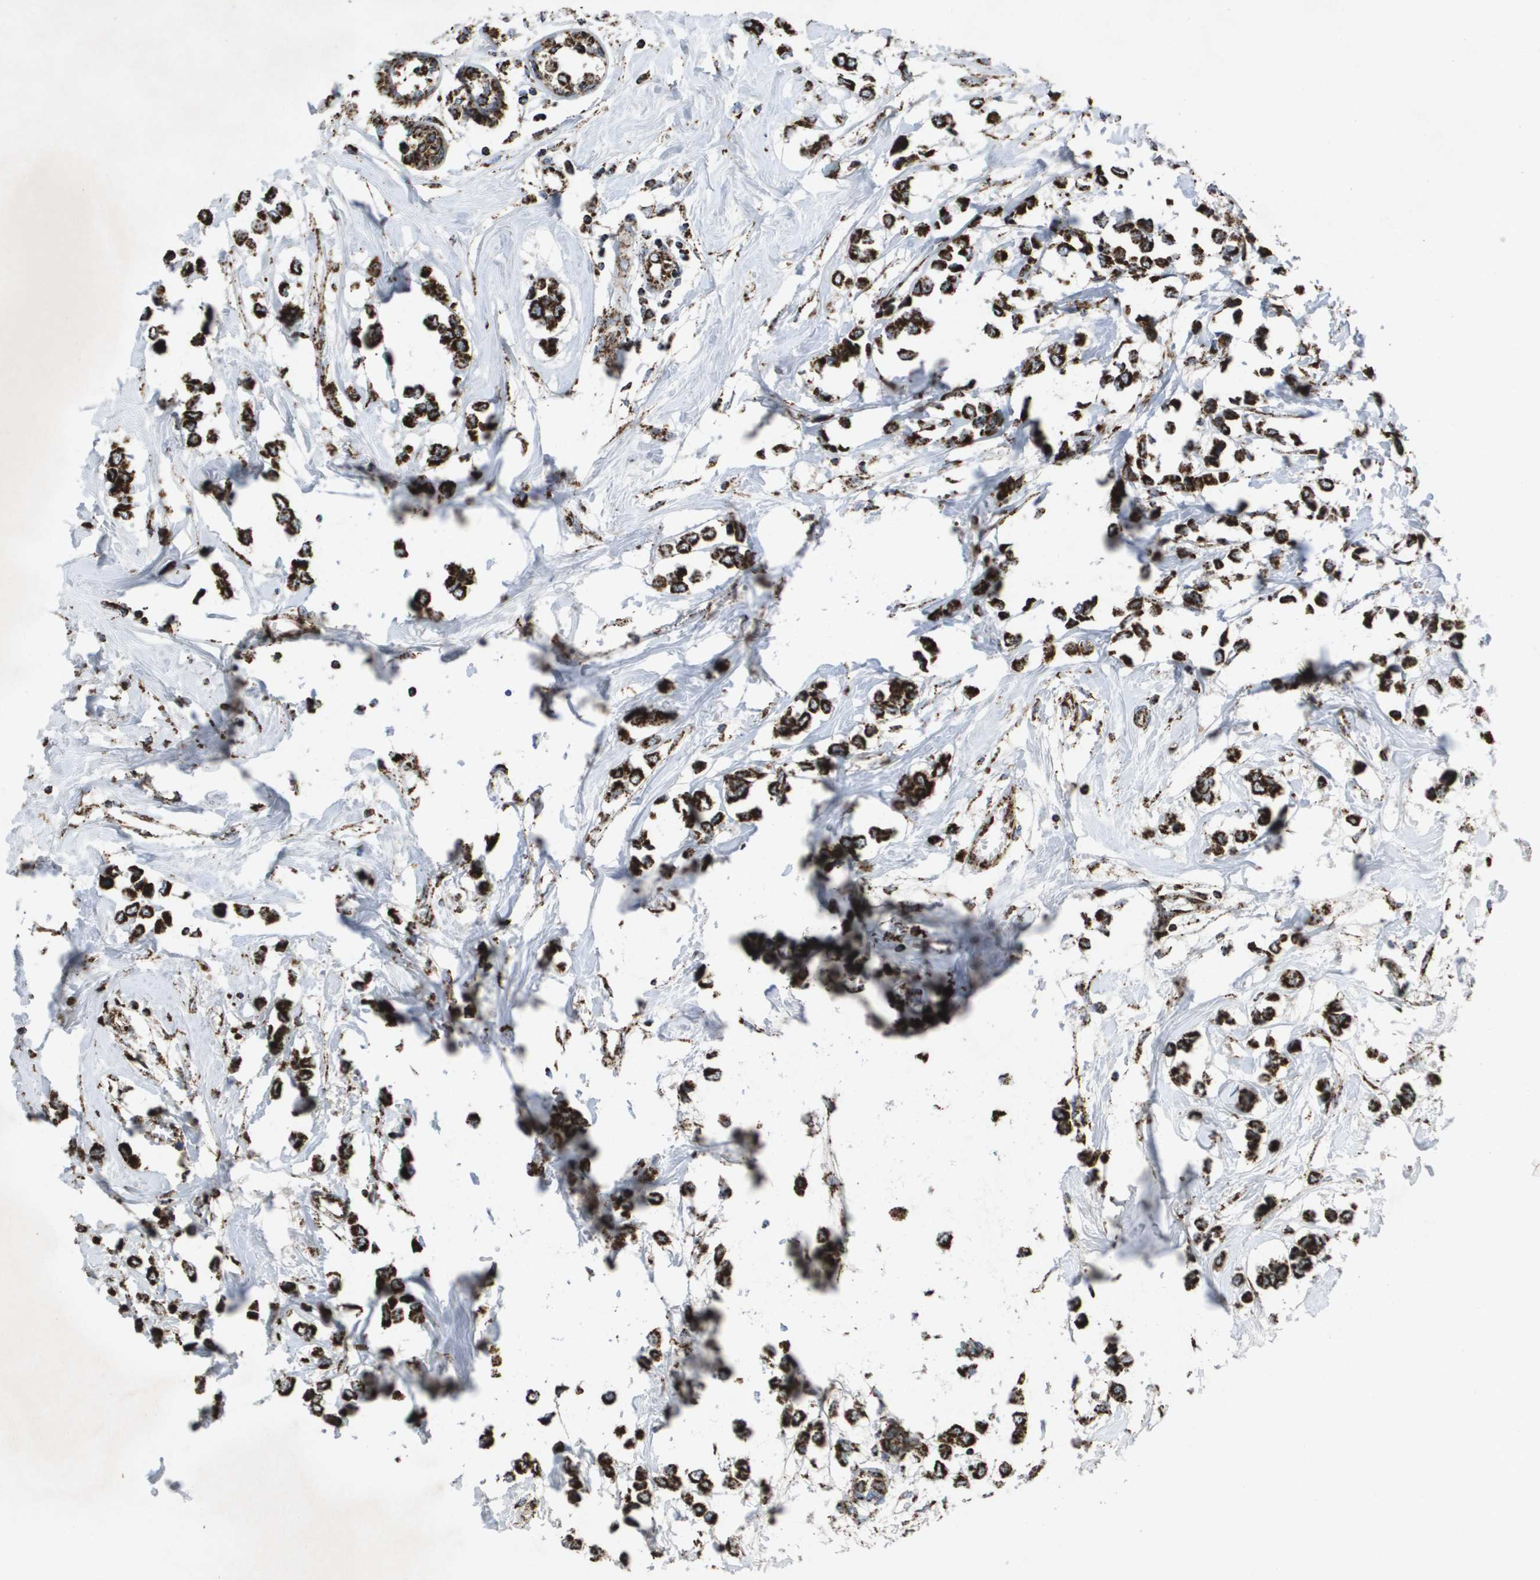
{"staining": {"intensity": "strong", "quantity": ">75%", "location": "cytoplasmic/membranous"}, "tissue": "breast cancer", "cell_type": "Tumor cells", "image_type": "cancer", "snomed": [{"axis": "morphology", "description": "Lobular carcinoma"}, {"axis": "topography", "description": "Breast"}], "caption": "A brown stain labels strong cytoplasmic/membranous staining of a protein in breast lobular carcinoma tumor cells.", "gene": "HSPE1", "patient": {"sex": "female", "age": 51}}